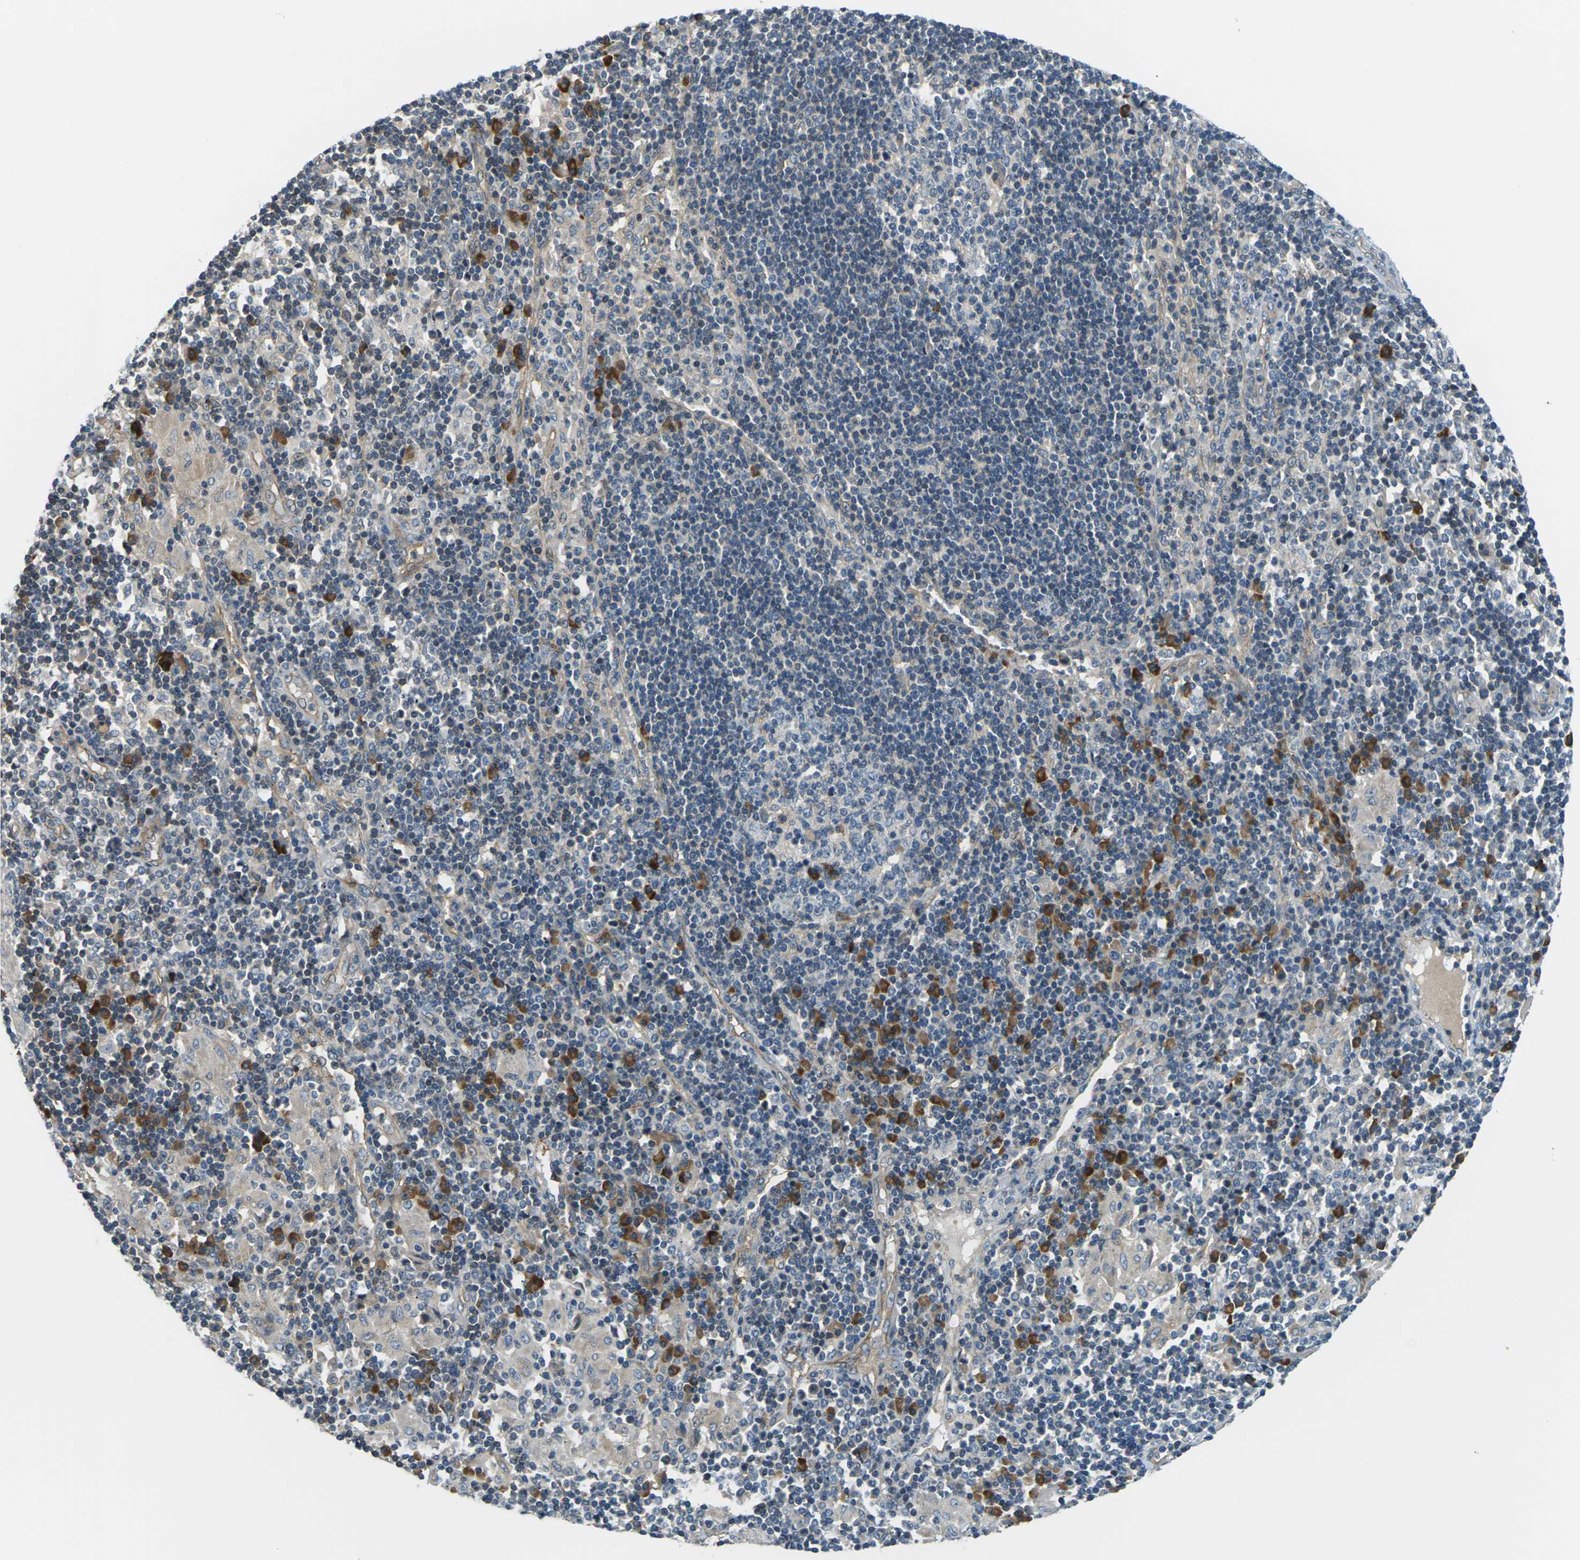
{"staining": {"intensity": "negative", "quantity": "none", "location": "none"}, "tissue": "adipose tissue", "cell_type": "Adipocytes", "image_type": "normal", "snomed": [{"axis": "morphology", "description": "Normal tissue, NOS"}, {"axis": "morphology", "description": "Adenocarcinoma, NOS"}, {"axis": "topography", "description": "Esophagus"}], "caption": "An IHC micrograph of normal adipose tissue is shown. There is no staining in adipocytes of adipose tissue.", "gene": "SLC13A3", "patient": {"sex": "male", "age": 62}}